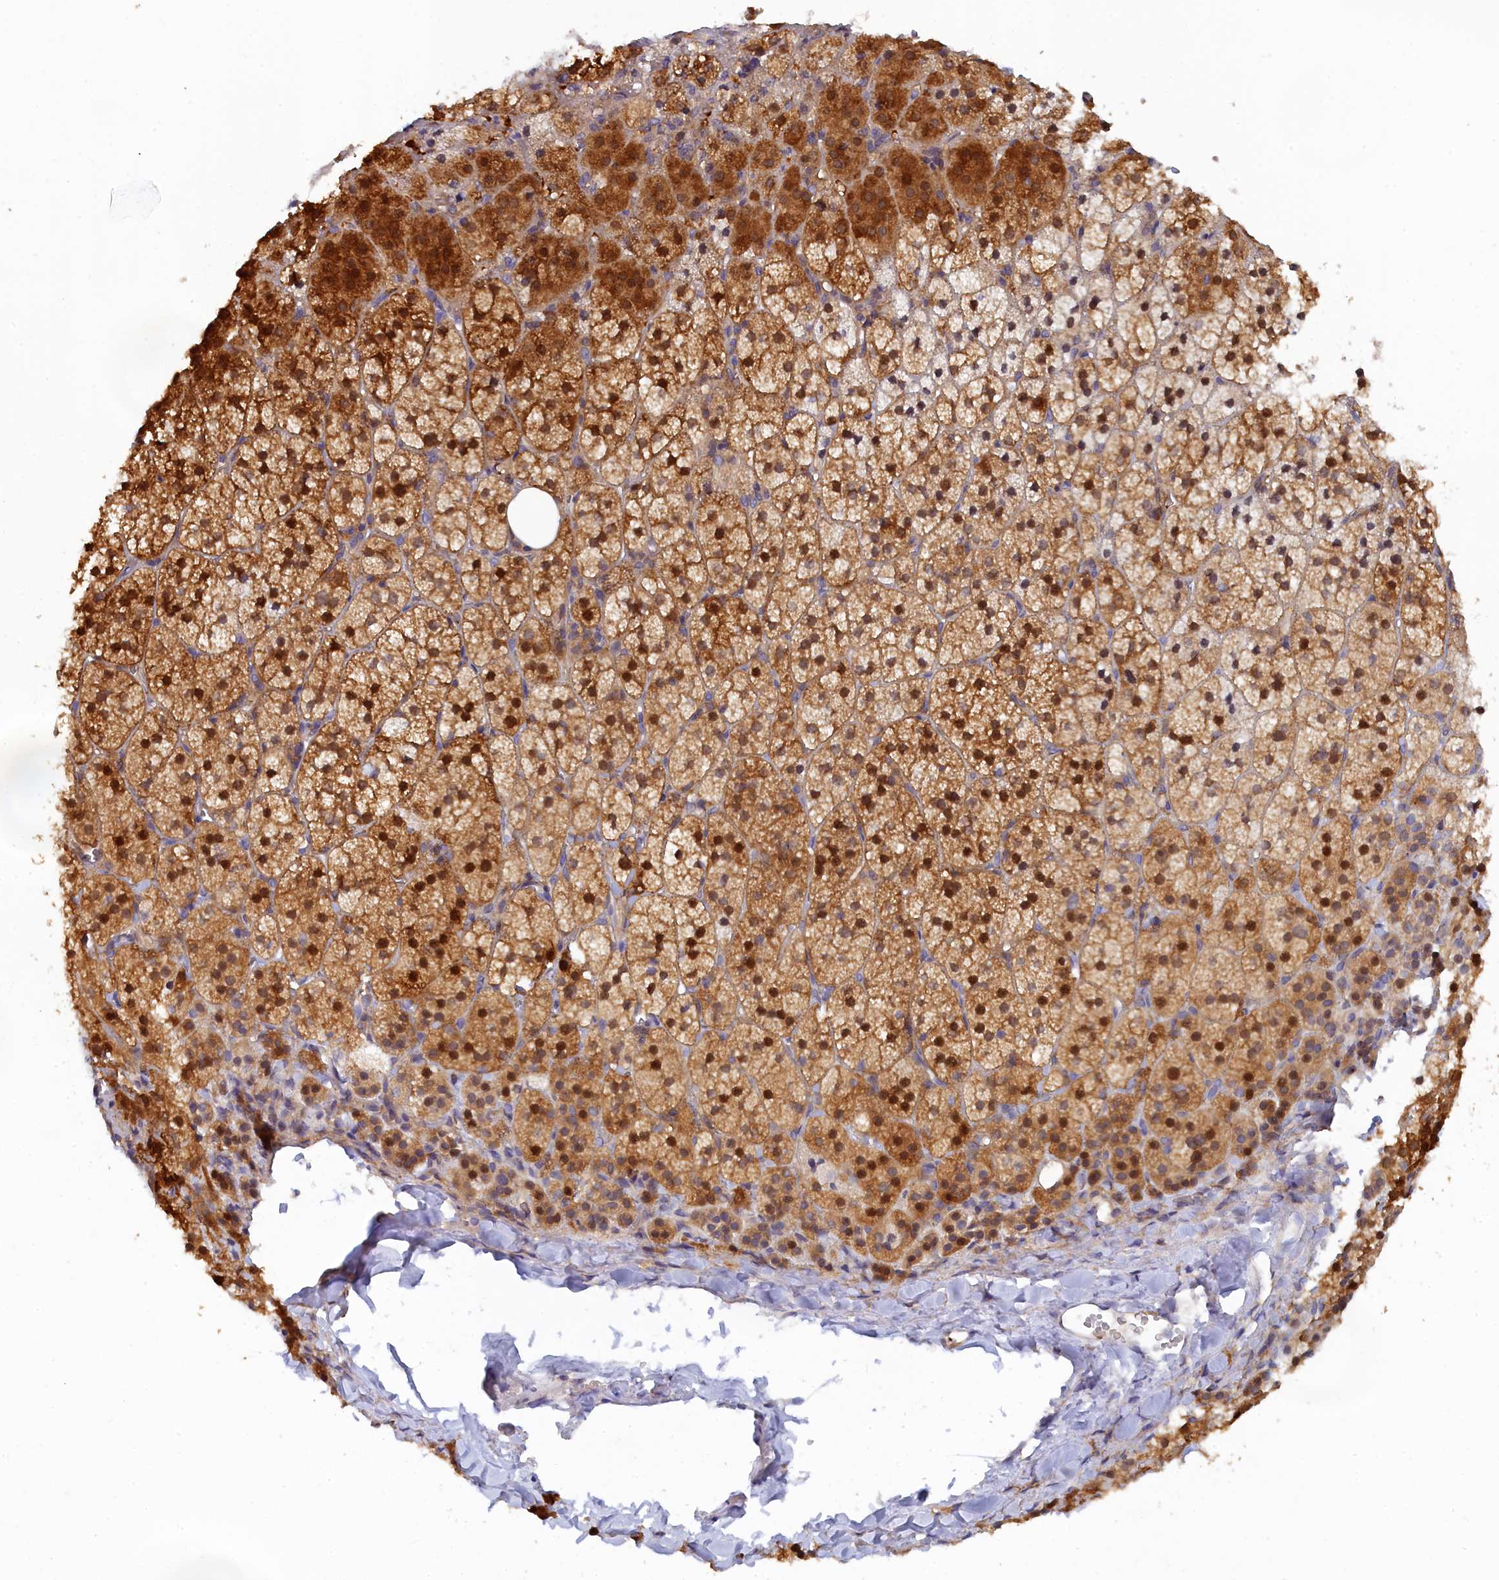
{"staining": {"intensity": "strong", "quantity": ">75%", "location": "cytoplasmic/membranous,nuclear"}, "tissue": "adrenal gland", "cell_type": "Glandular cells", "image_type": "normal", "snomed": [{"axis": "morphology", "description": "Normal tissue, NOS"}, {"axis": "topography", "description": "Adrenal gland"}], "caption": "A histopathology image of adrenal gland stained for a protein shows strong cytoplasmic/membranous,nuclear brown staining in glandular cells.", "gene": "SPATA5L1", "patient": {"sex": "female", "age": 44}}